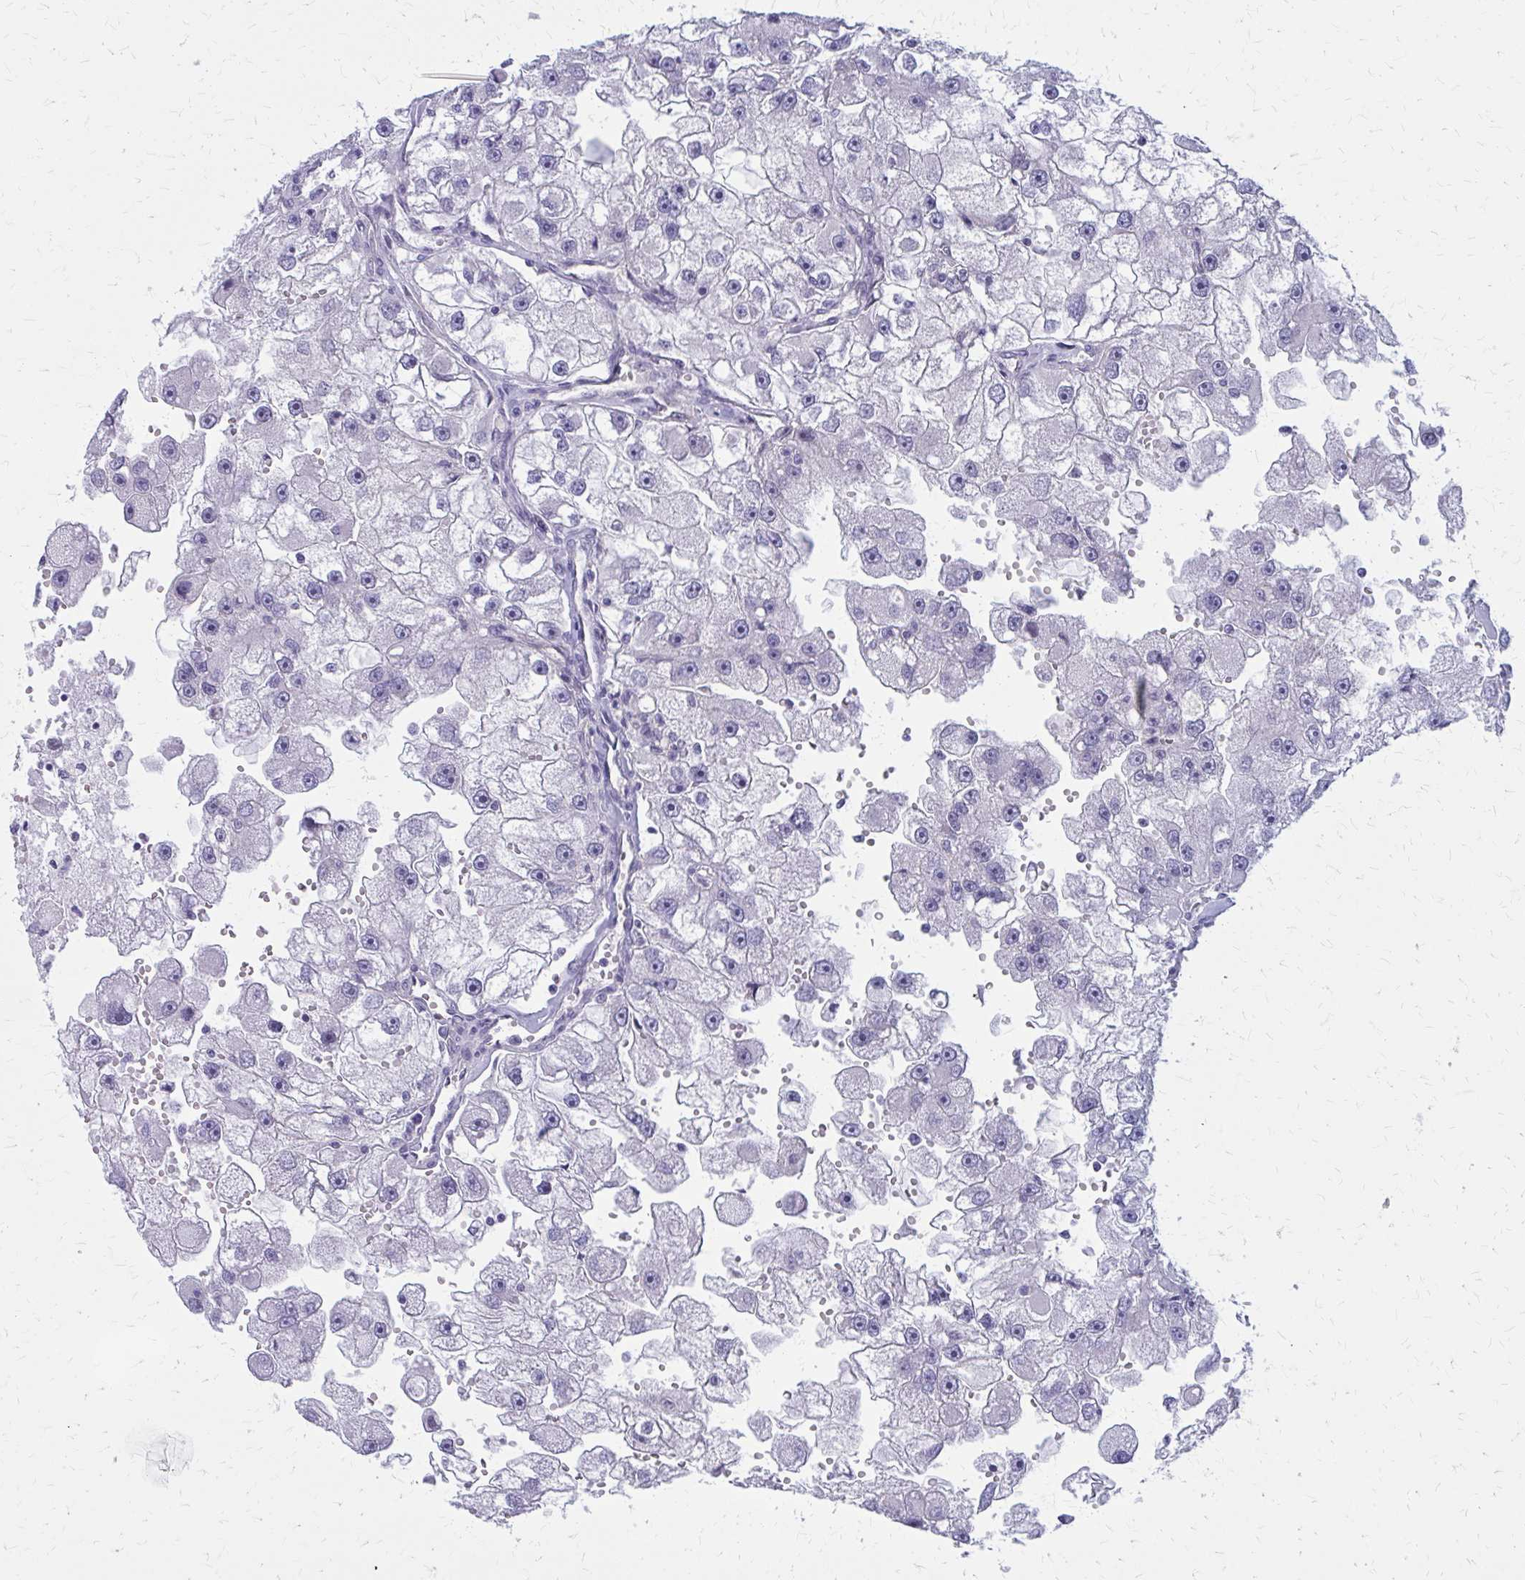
{"staining": {"intensity": "negative", "quantity": "none", "location": "none"}, "tissue": "renal cancer", "cell_type": "Tumor cells", "image_type": "cancer", "snomed": [{"axis": "morphology", "description": "Adenocarcinoma, NOS"}, {"axis": "topography", "description": "Kidney"}], "caption": "This histopathology image is of renal adenocarcinoma stained with IHC to label a protein in brown with the nuclei are counter-stained blue. There is no expression in tumor cells.", "gene": "CLIC2", "patient": {"sex": "male", "age": 63}}